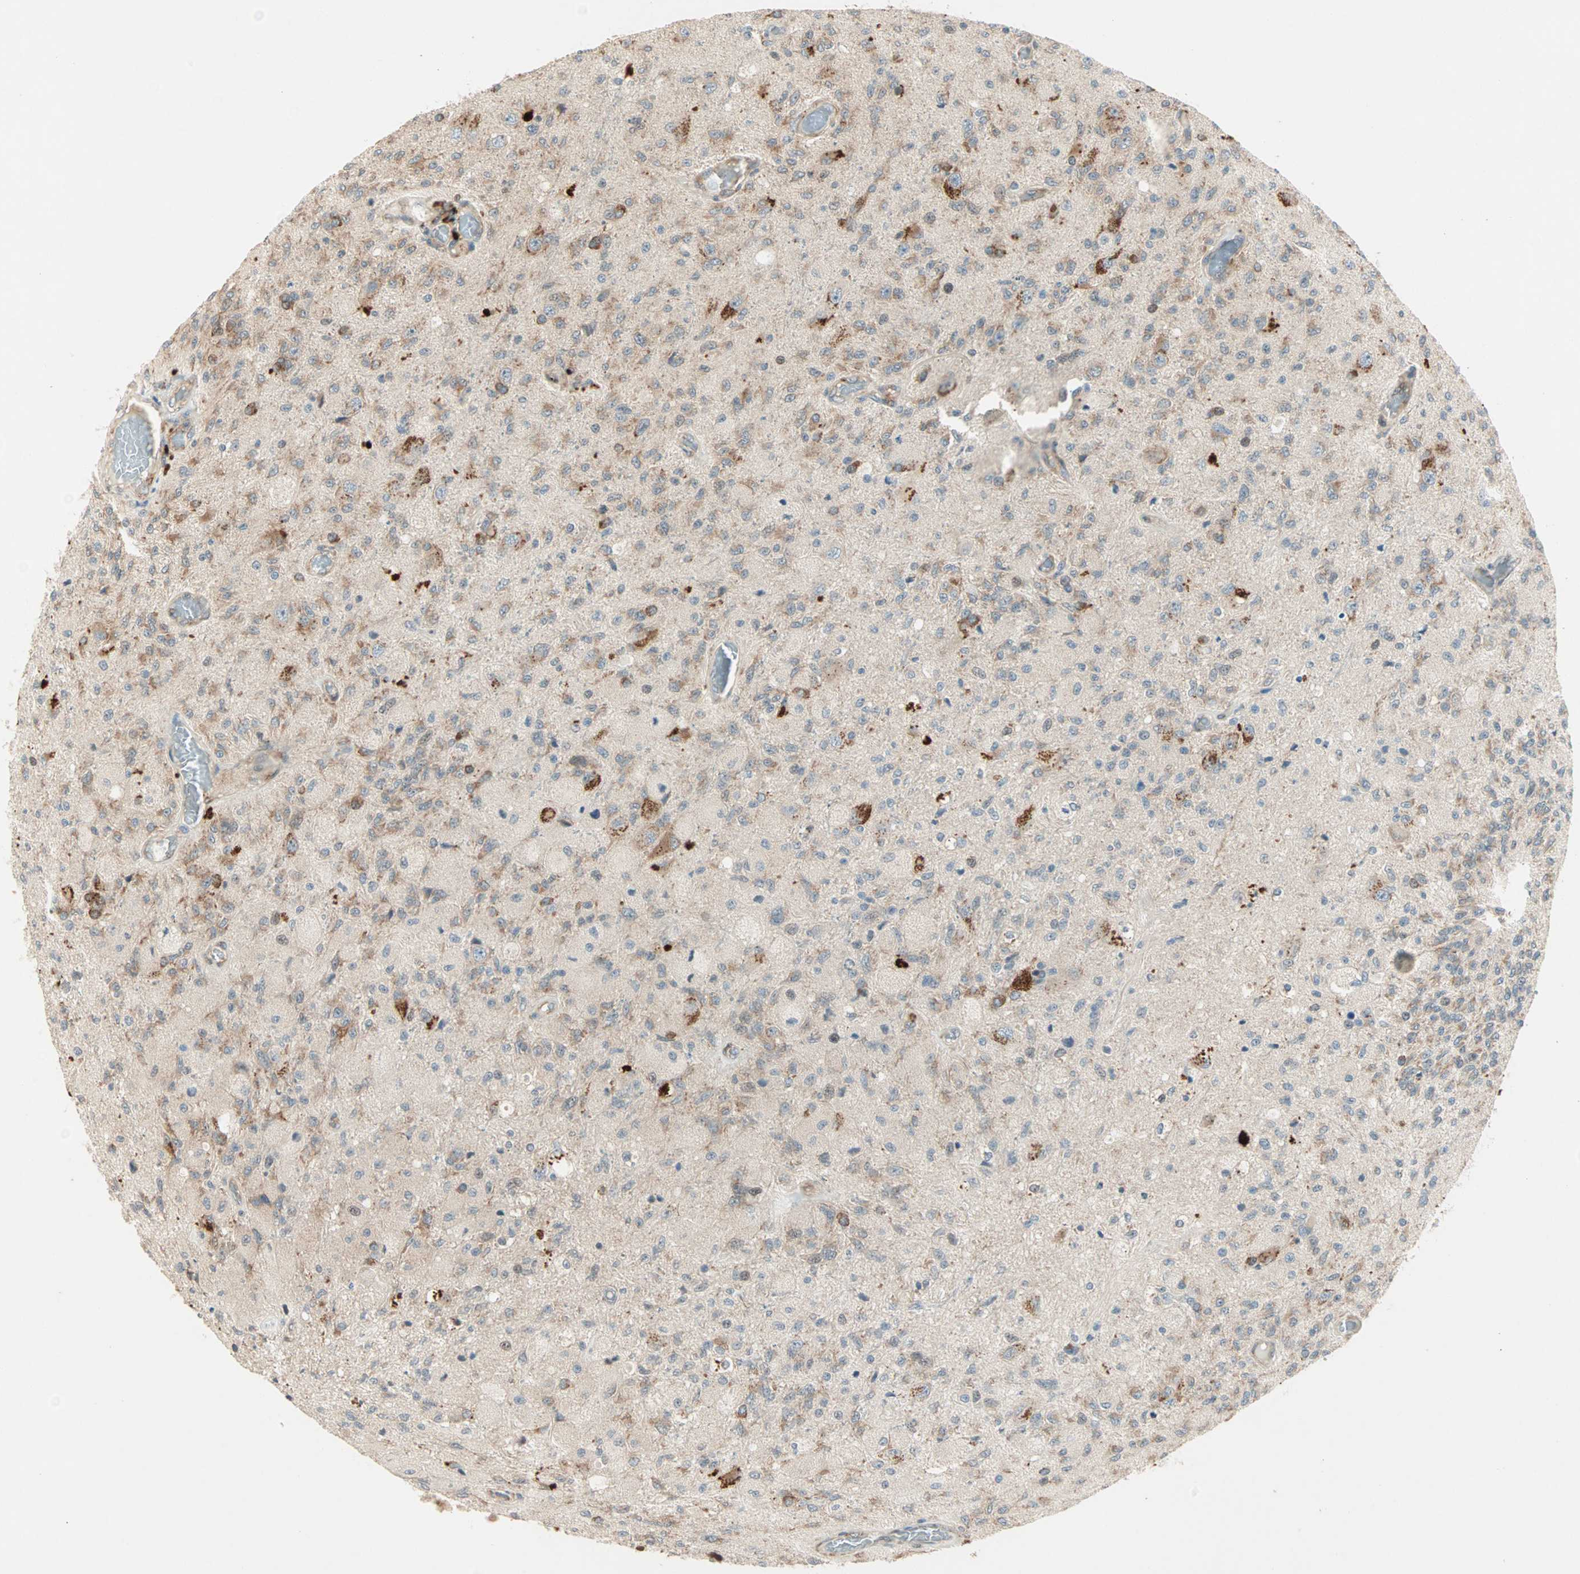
{"staining": {"intensity": "moderate", "quantity": "25%-75%", "location": "cytoplasmic/membranous"}, "tissue": "glioma", "cell_type": "Tumor cells", "image_type": "cancer", "snomed": [{"axis": "morphology", "description": "Normal tissue, NOS"}, {"axis": "morphology", "description": "Glioma, malignant, High grade"}, {"axis": "topography", "description": "Cerebral cortex"}], "caption": "Tumor cells demonstrate medium levels of moderate cytoplasmic/membranous expression in about 25%-75% of cells in human glioma. Nuclei are stained in blue.", "gene": "ZNF37A", "patient": {"sex": "male", "age": 77}}